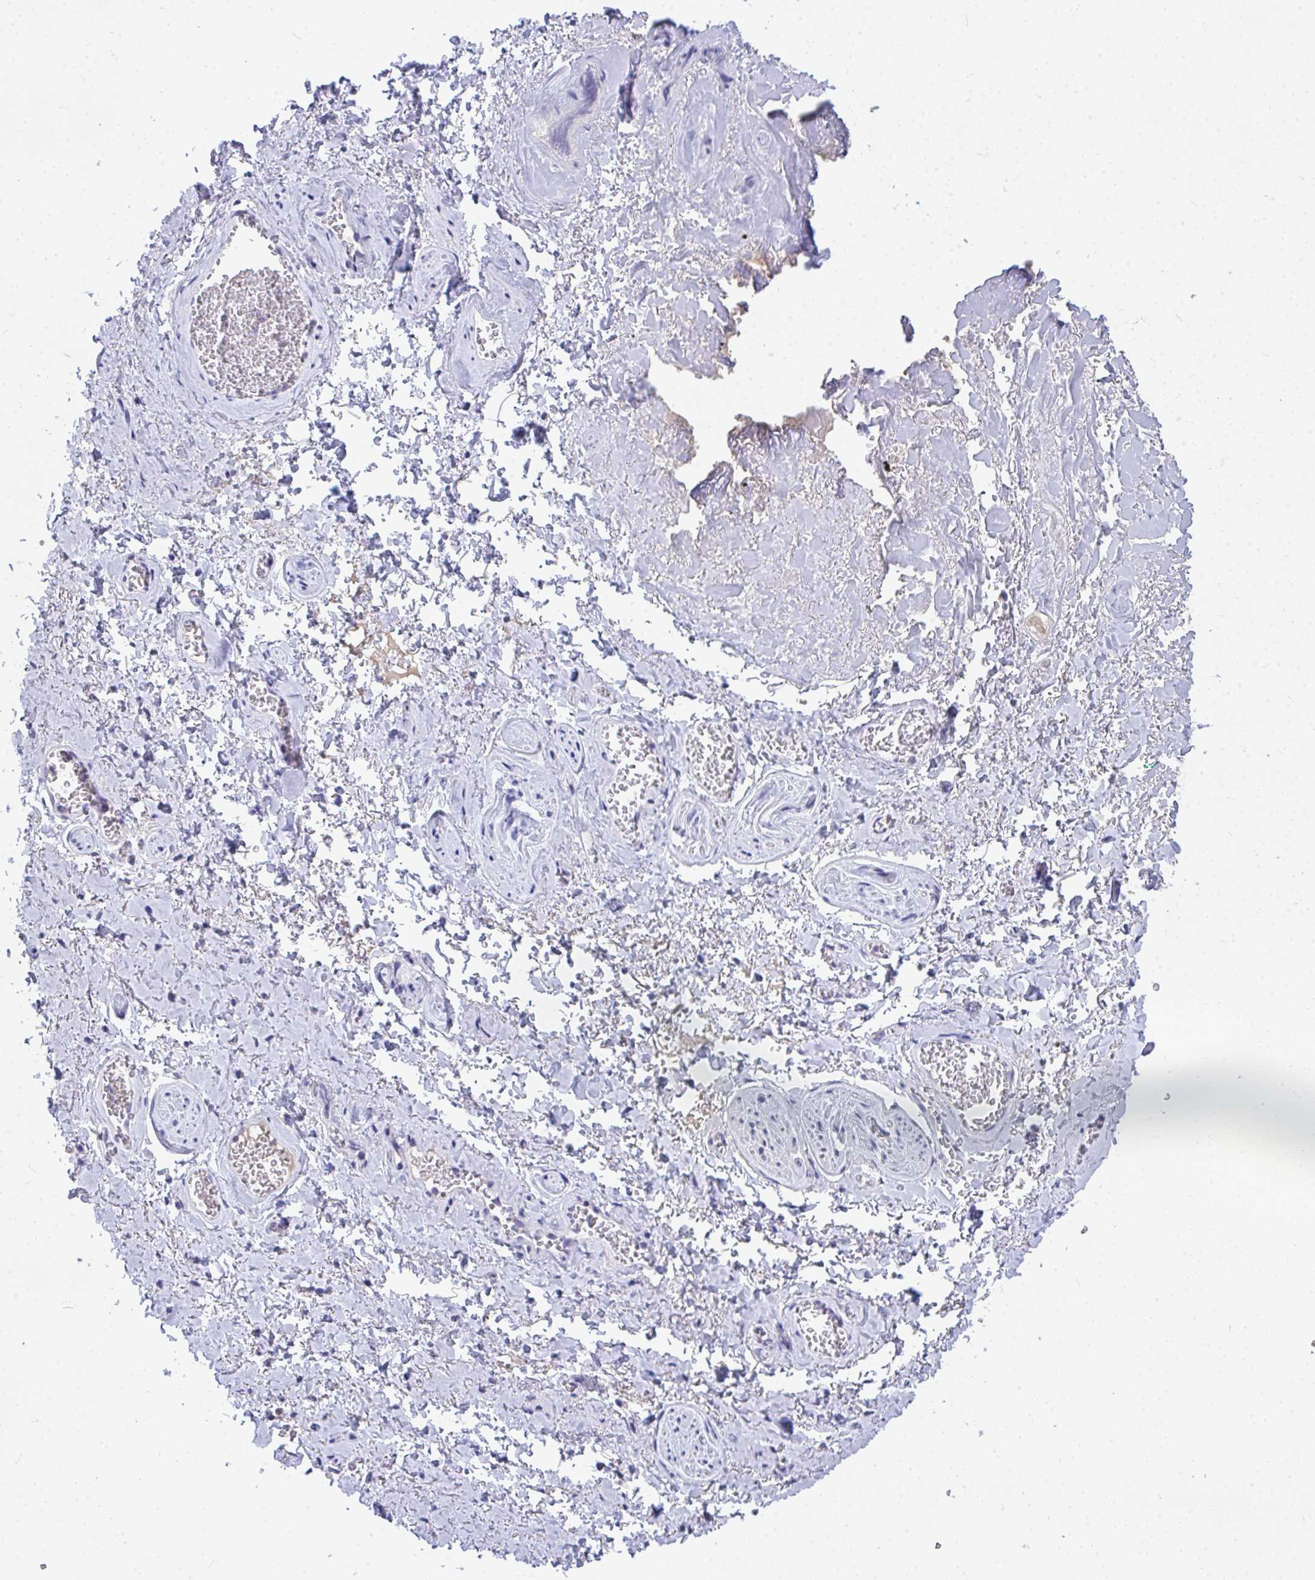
{"staining": {"intensity": "negative", "quantity": "none", "location": "none"}, "tissue": "adipose tissue", "cell_type": "Adipocytes", "image_type": "normal", "snomed": [{"axis": "morphology", "description": "Normal tissue, NOS"}, {"axis": "topography", "description": "Vulva"}, {"axis": "topography", "description": "Peripheral nerve tissue"}], "caption": "Histopathology image shows no significant protein positivity in adipocytes of normal adipose tissue. (Stains: DAB (3,3'-diaminobenzidine) IHC with hematoxylin counter stain, Microscopy: brightfield microscopy at high magnification).", "gene": "COA5", "patient": {"sex": "female", "age": 66}}